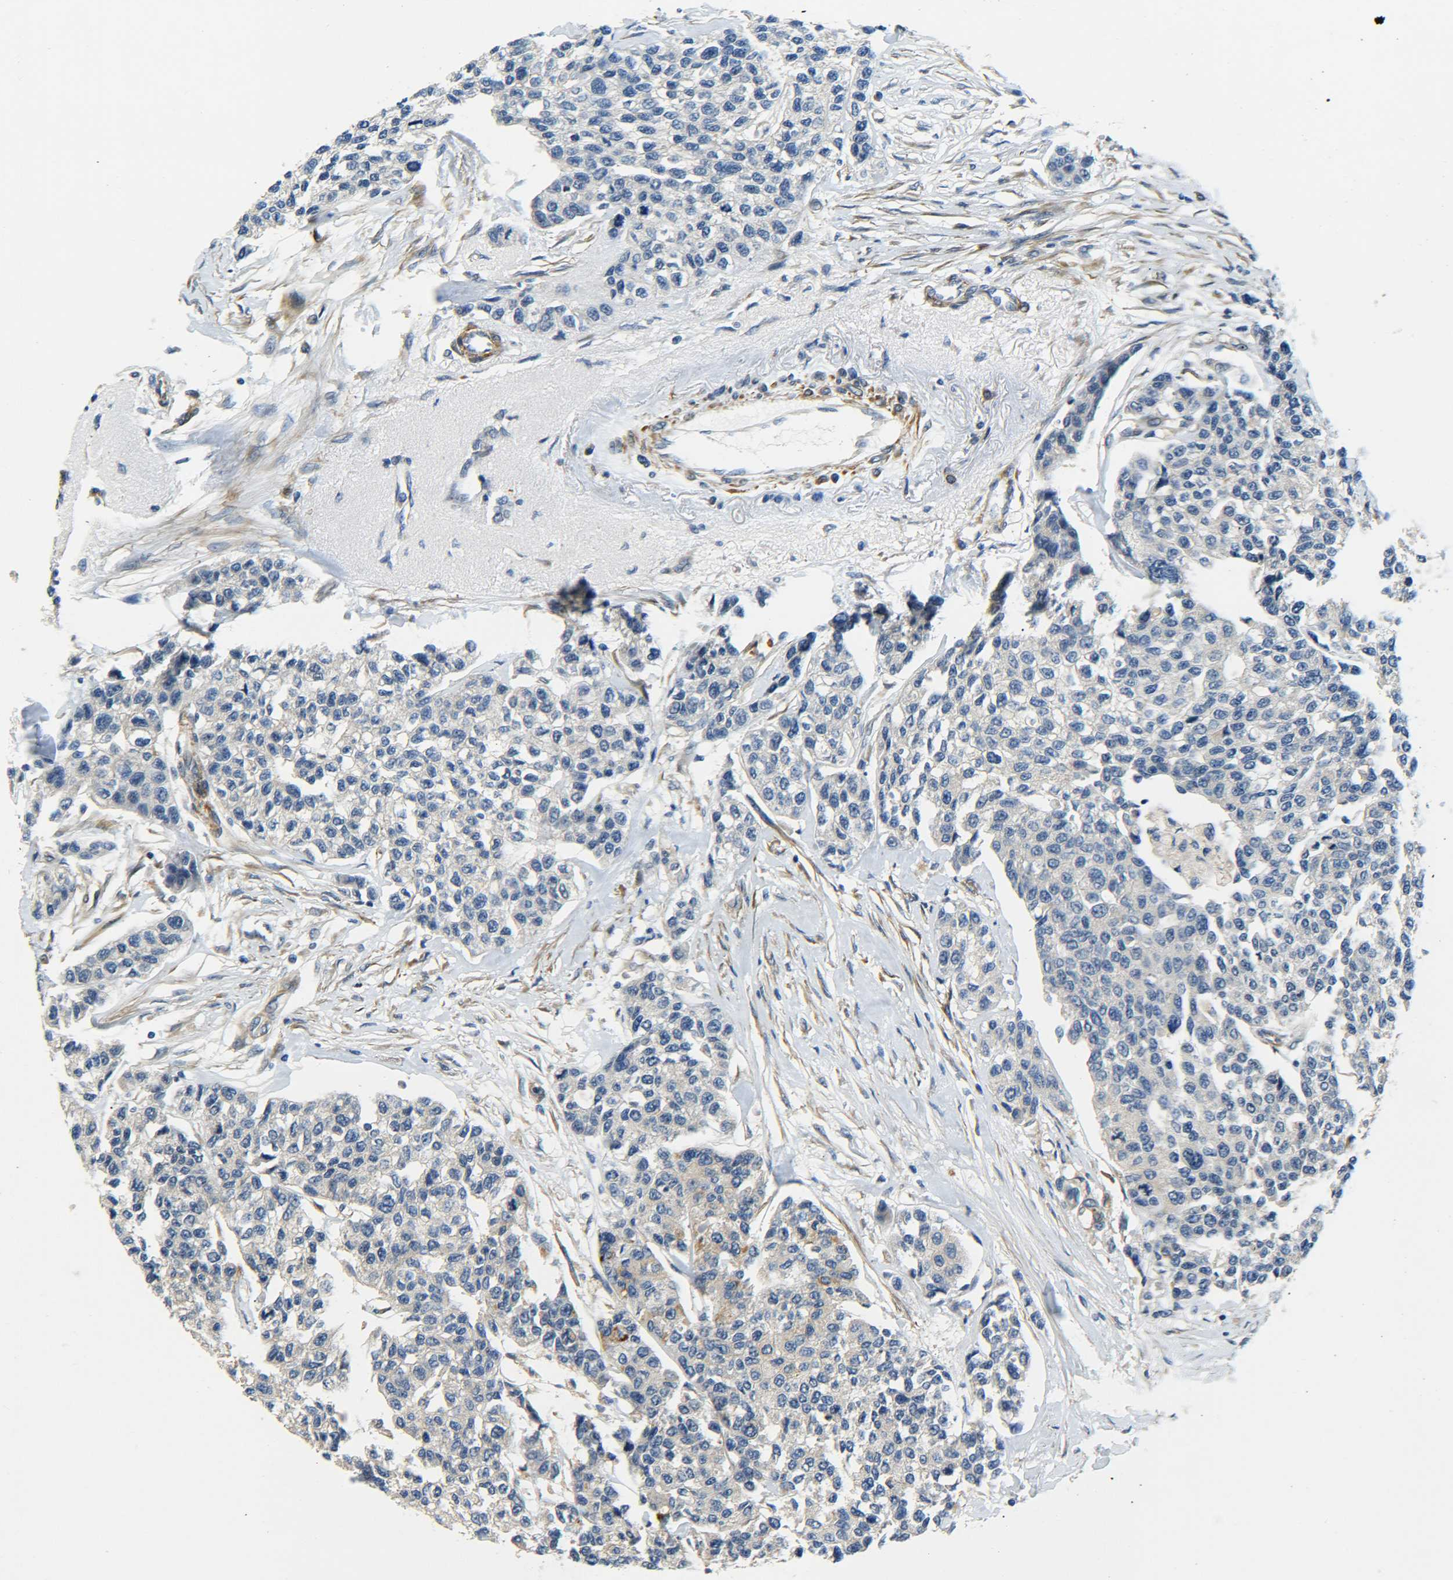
{"staining": {"intensity": "negative", "quantity": "none", "location": "none"}, "tissue": "breast cancer", "cell_type": "Tumor cells", "image_type": "cancer", "snomed": [{"axis": "morphology", "description": "Duct carcinoma"}, {"axis": "topography", "description": "Breast"}], "caption": "High magnification brightfield microscopy of breast cancer (intraductal carcinoma) stained with DAB (brown) and counterstained with hematoxylin (blue): tumor cells show no significant expression.", "gene": "MEIS1", "patient": {"sex": "female", "age": 51}}